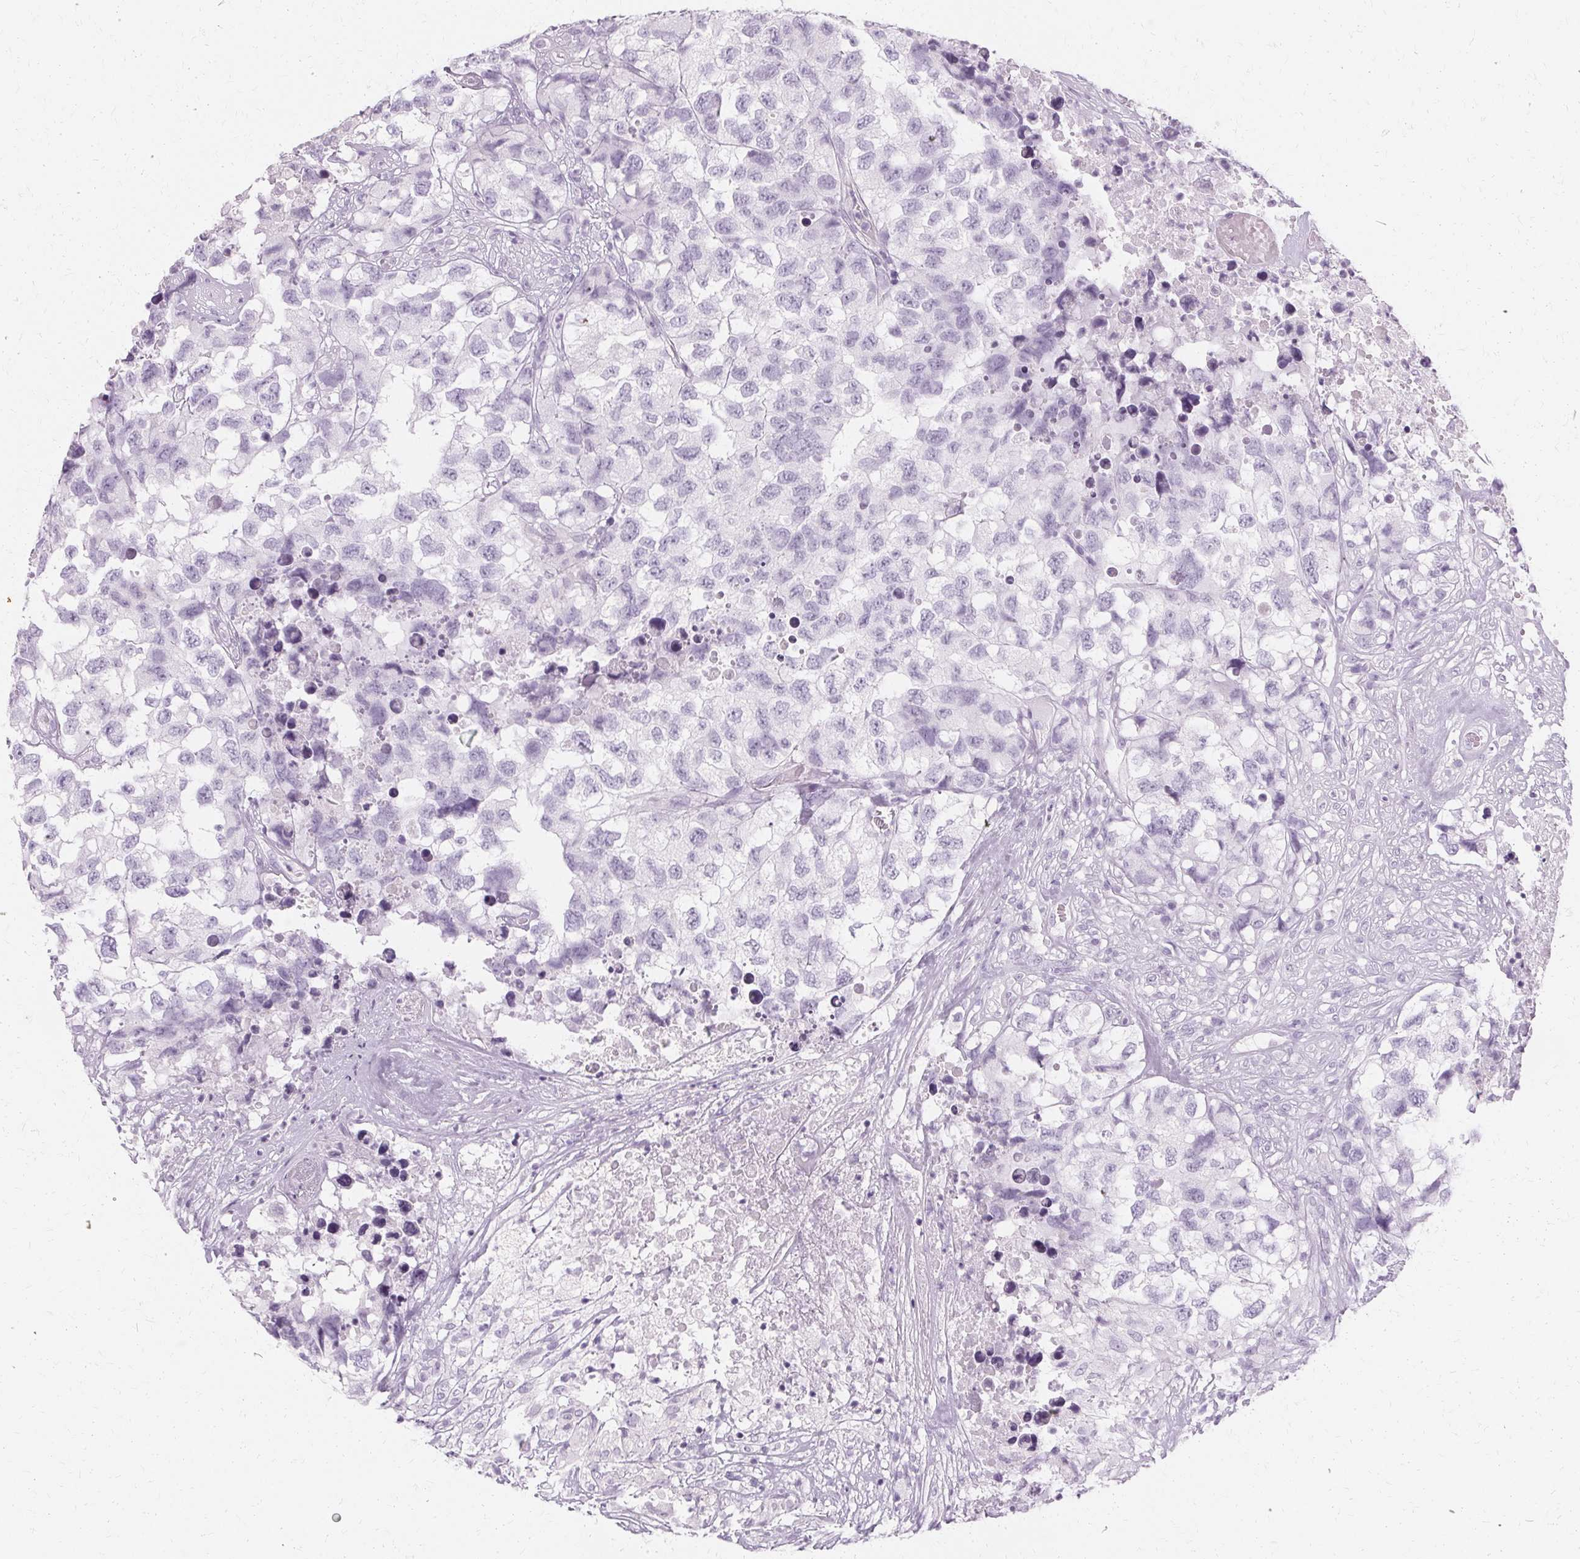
{"staining": {"intensity": "negative", "quantity": "none", "location": "none"}, "tissue": "testis cancer", "cell_type": "Tumor cells", "image_type": "cancer", "snomed": [{"axis": "morphology", "description": "Carcinoma, Embryonal, NOS"}, {"axis": "topography", "description": "Testis"}], "caption": "Immunohistochemical staining of testis embryonal carcinoma displays no significant positivity in tumor cells. (Brightfield microscopy of DAB (3,3'-diaminobenzidine) IHC at high magnification).", "gene": "KRT6C", "patient": {"sex": "male", "age": 83}}